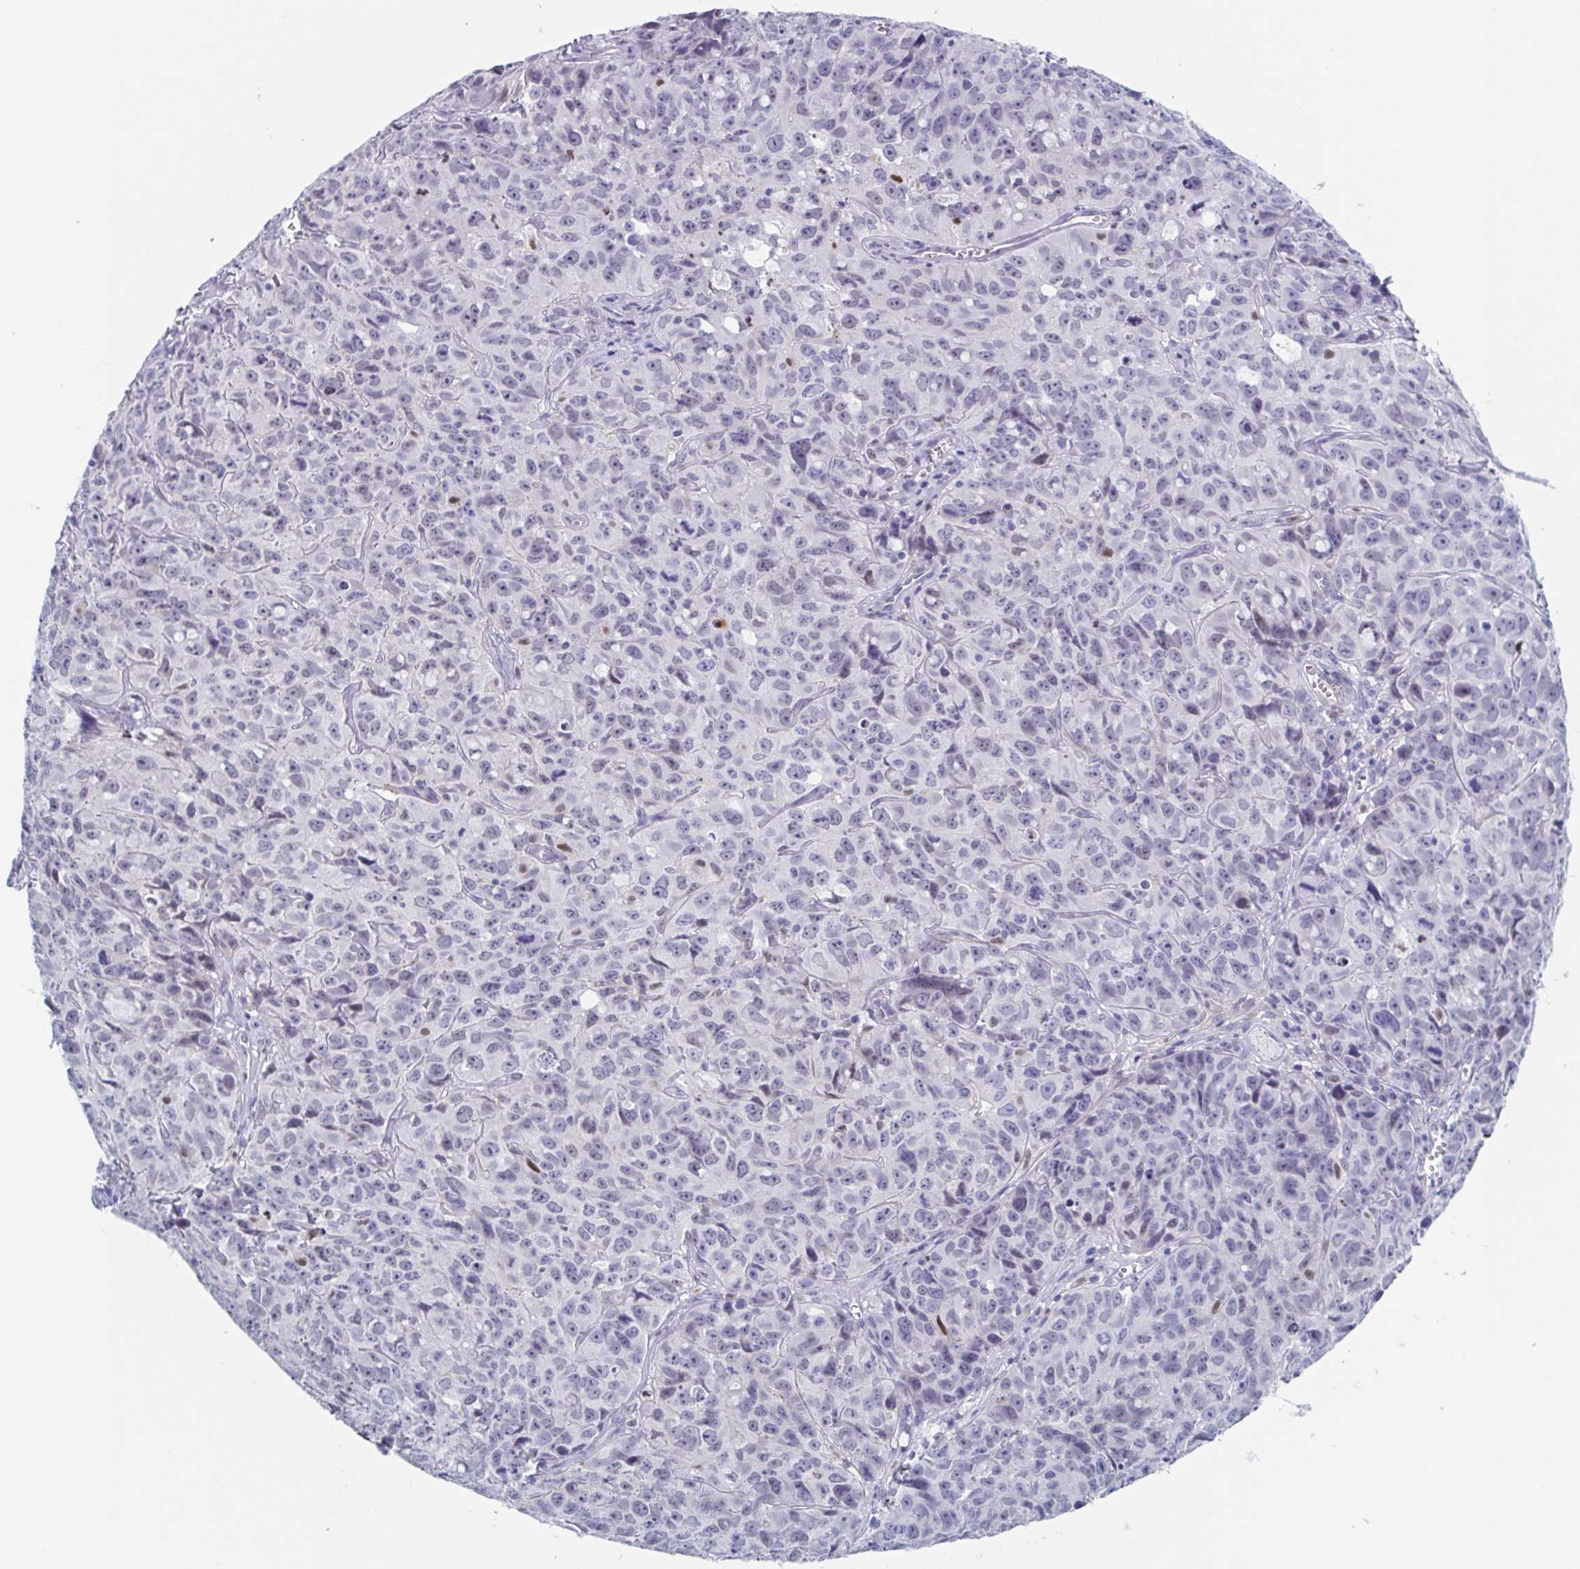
{"staining": {"intensity": "negative", "quantity": "none", "location": "none"}, "tissue": "cervical cancer", "cell_type": "Tumor cells", "image_type": "cancer", "snomed": [{"axis": "morphology", "description": "Squamous cell carcinoma, NOS"}, {"axis": "topography", "description": "Cervix"}], "caption": "Tumor cells are negative for brown protein staining in squamous cell carcinoma (cervical).", "gene": "PBOV1", "patient": {"sex": "female", "age": 28}}